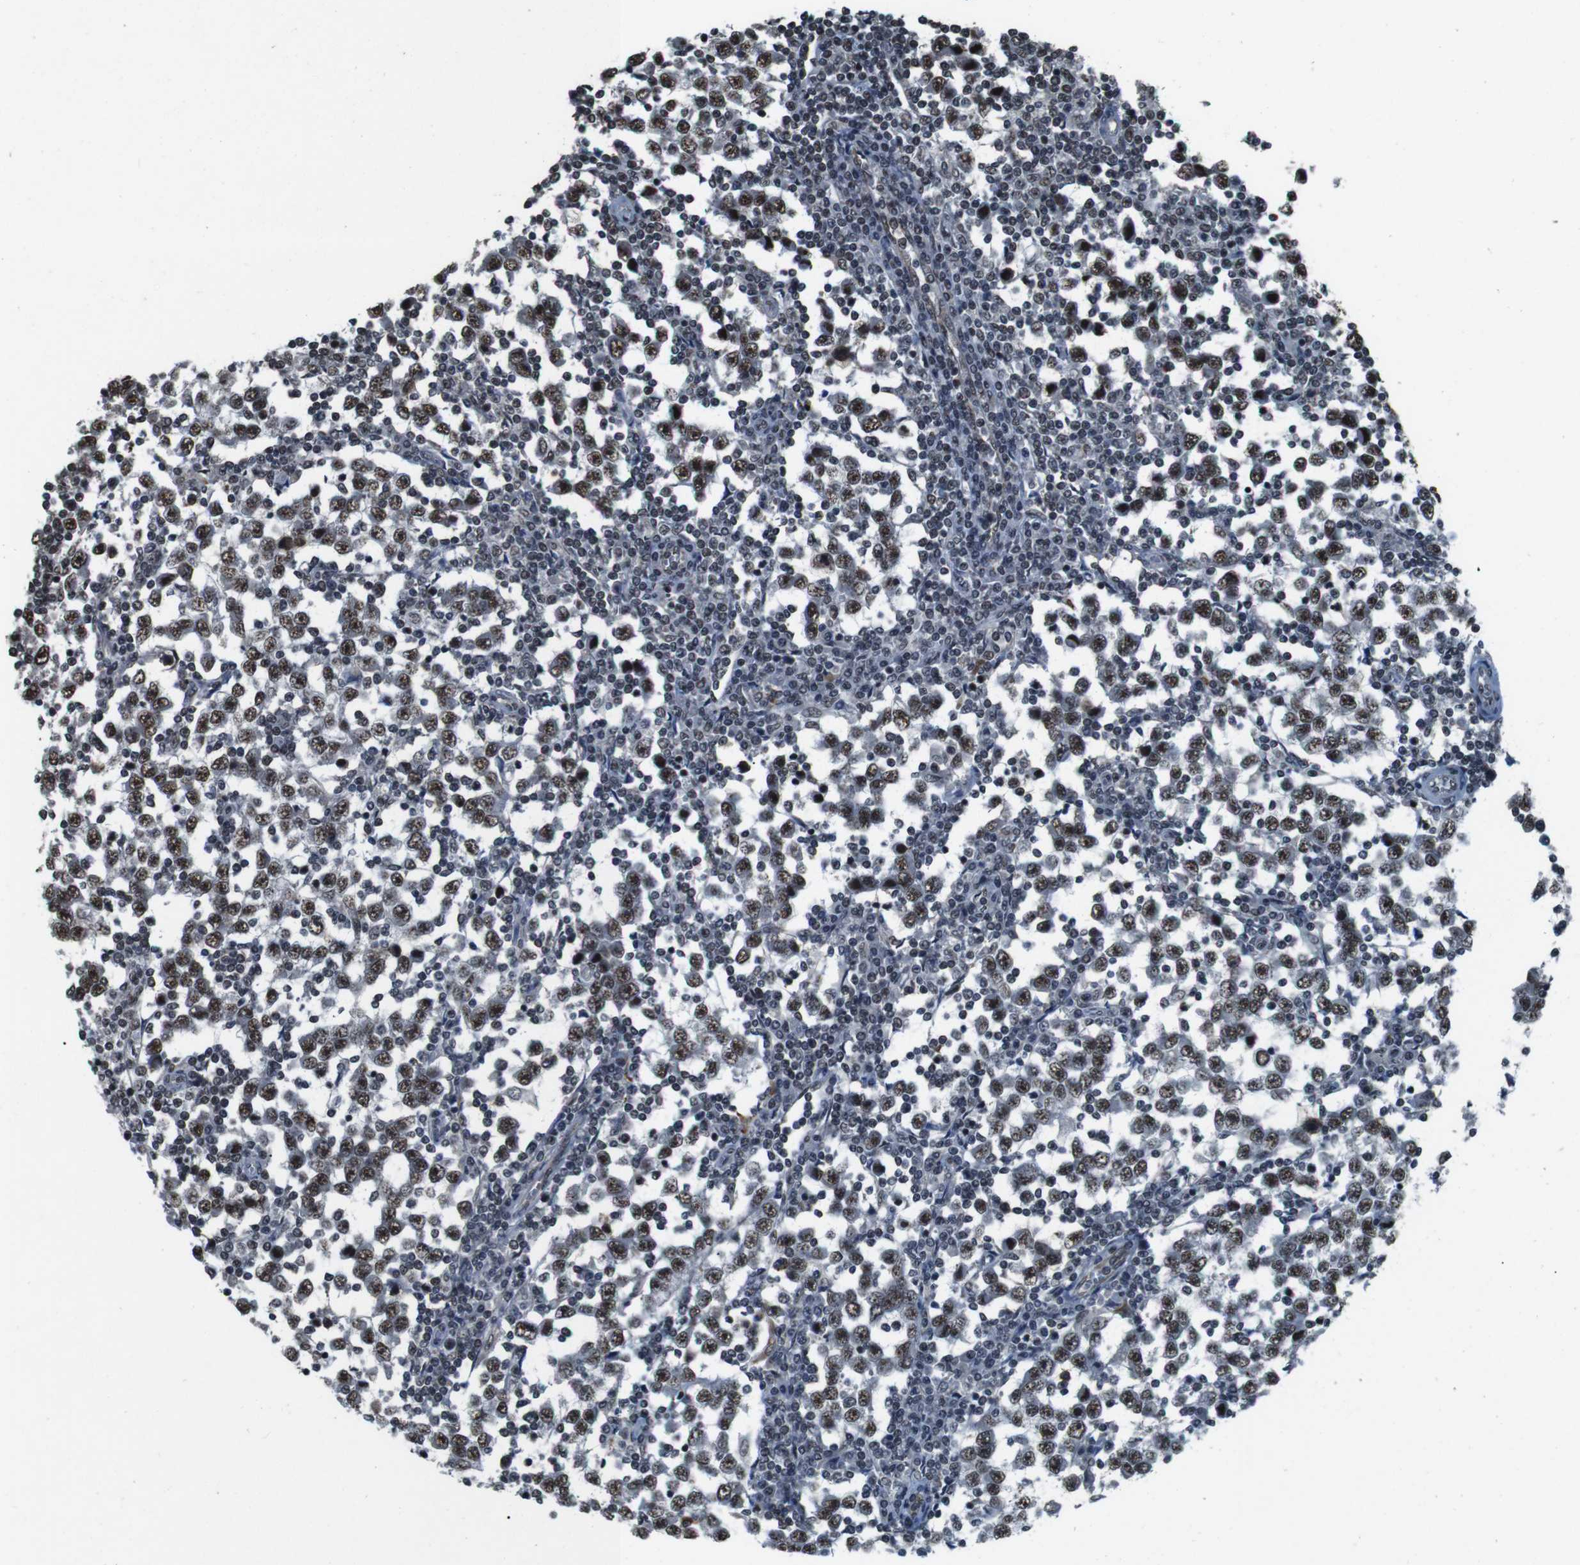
{"staining": {"intensity": "moderate", "quantity": ">75%", "location": "nuclear"}, "tissue": "testis cancer", "cell_type": "Tumor cells", "image_type": "cancer", "snomed": [{"axis": "morphology", "description": "Seminoma, NOS"}, {"axis": "topography", "description": "Testis"}], "caption": "A brown stain shows moderate nuclear expression of a protein in testis cancer (seminoma) tumor cells.", "gene": "NR4A2", "patient": {"sex": "male", "age": 65}}